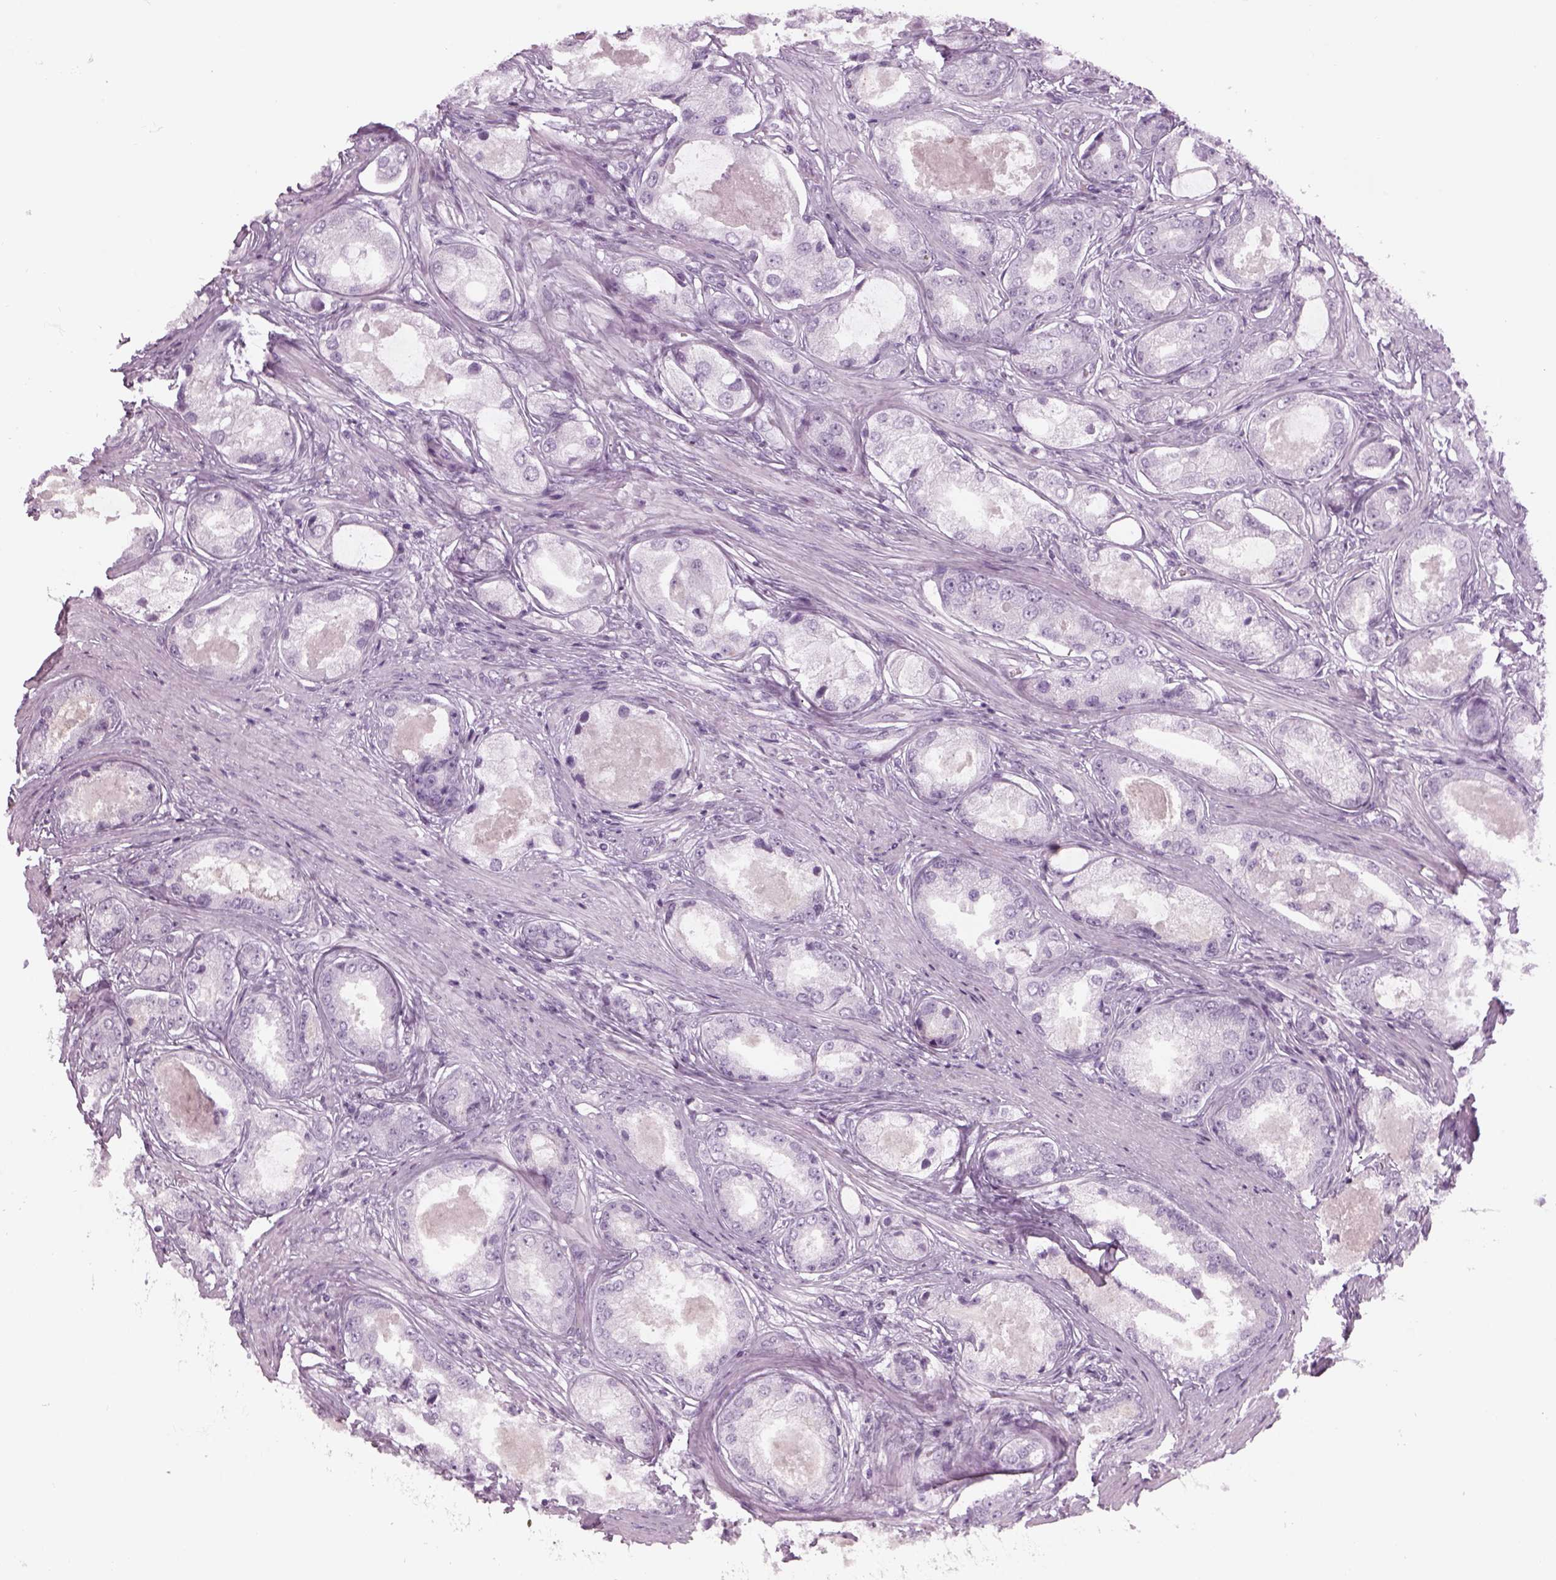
{"staining": {"intensity": "negative", "quantity": "none", "location": "none"}, "tissue": "prostate cancer", "cell_type": "Tumor cells", "image_type": "cancer", "snomed": [{"axis": "morphology", "description": "Adenocarcinoma, Low grade"}, {"axis": "topography", "description": "Prostate"}], "caption": "Adenocarcinoma (low-grade) (prostate) was stained to show a protein in brown. There is no significant staining in tumor cells. (DAB immunohistochemistry, high magnification).", "gene": "SAG", "patient": {"sex": "male", "age": 68}}